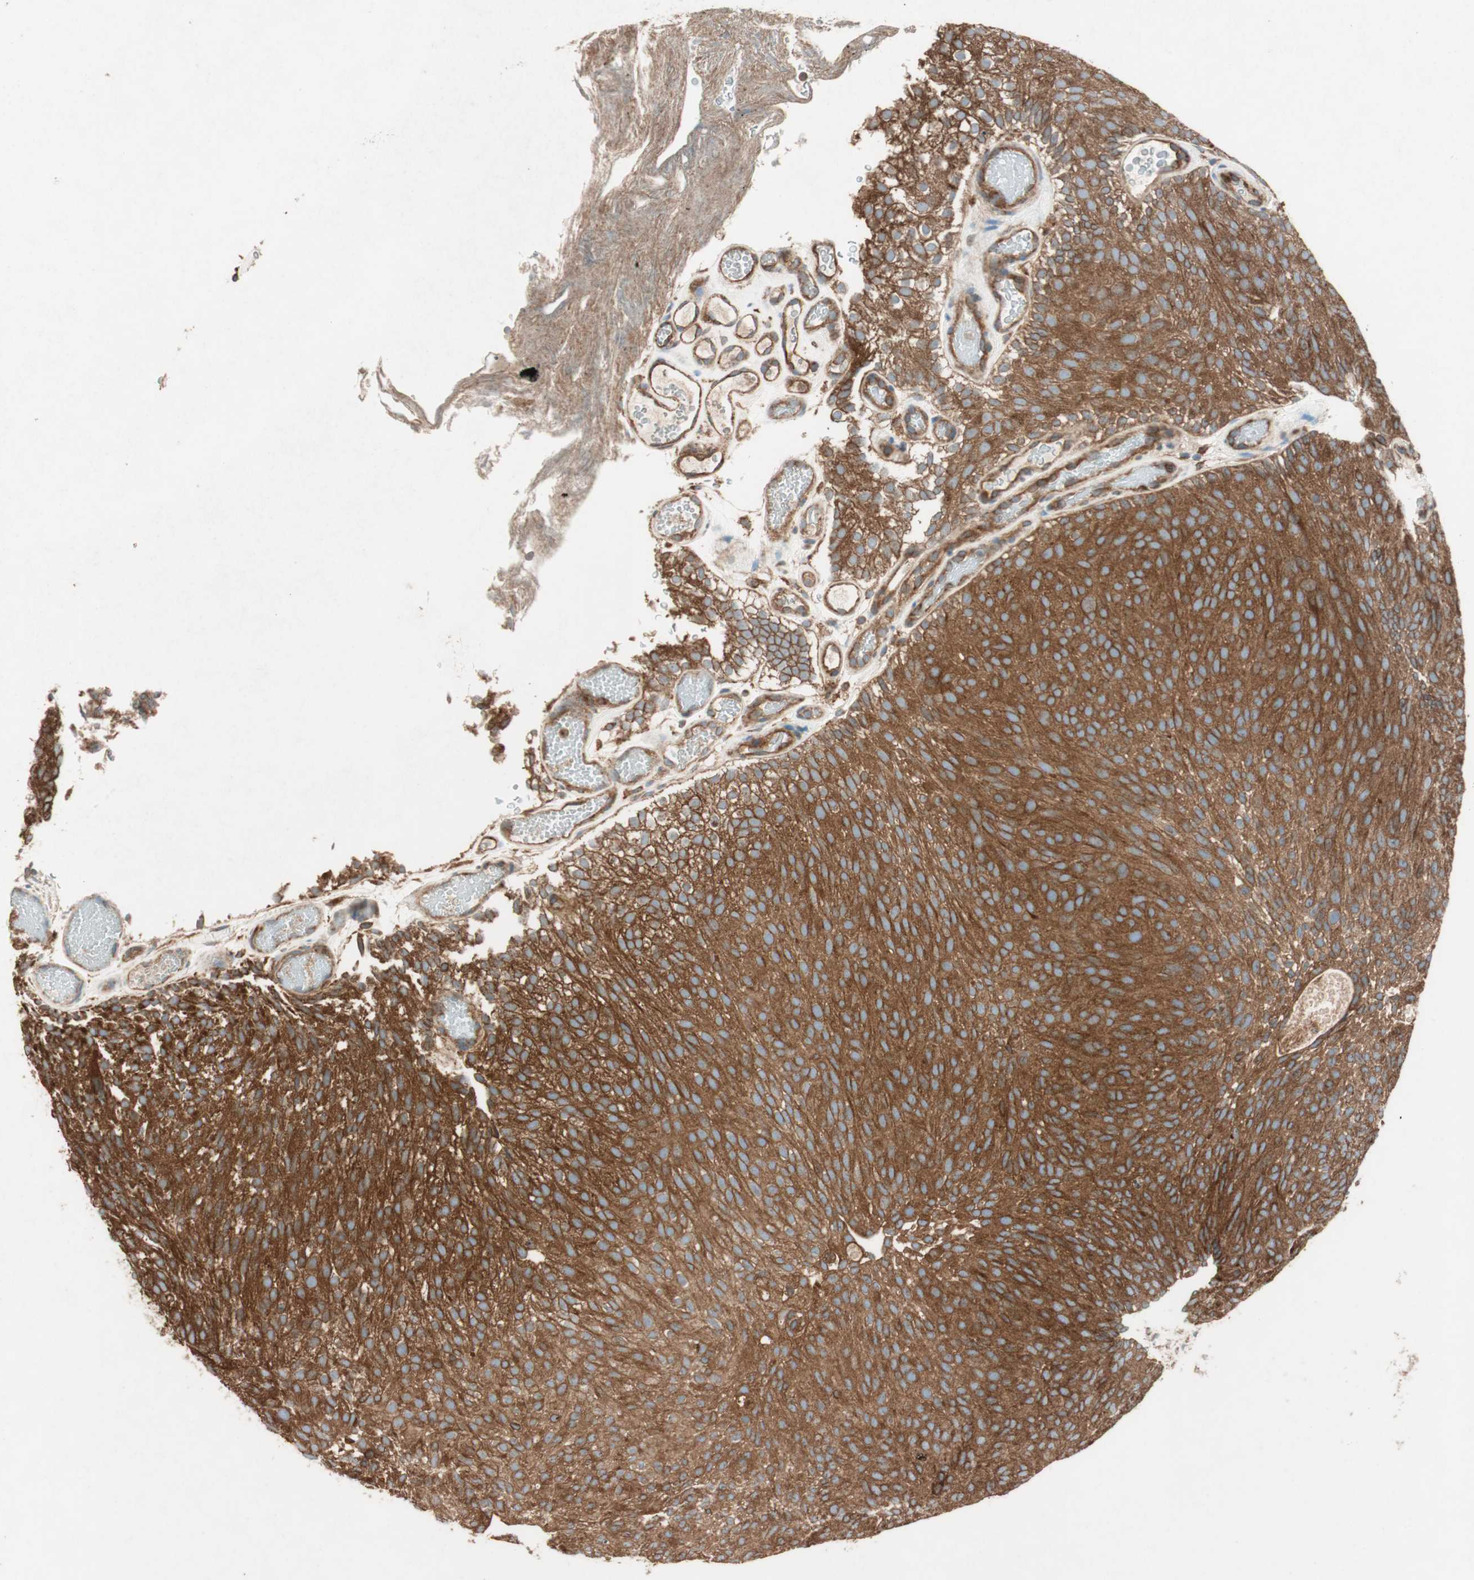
{"staining": {"intensity": "strong", "quantity": ">75%", "location": "cytoplasmic/membranous"}, "tissue": "urothelial cancer", "cell_type": "Tumor cells", "image_type": "cancer", "snomed": [{"axis": "morphology", "description": "Urothelial carcinoma, Low grade"}, {"axis": "topography", "description": "Urinary bladder"}], "caption": "Urothelial carcinoma (low-grade) stained with a brown dye displays strong cytoplasmic/membranous positive expression in about >75% of tumor cells.", "gene": "RAB5A", "patient": {"sex": "male", "age": 78}}